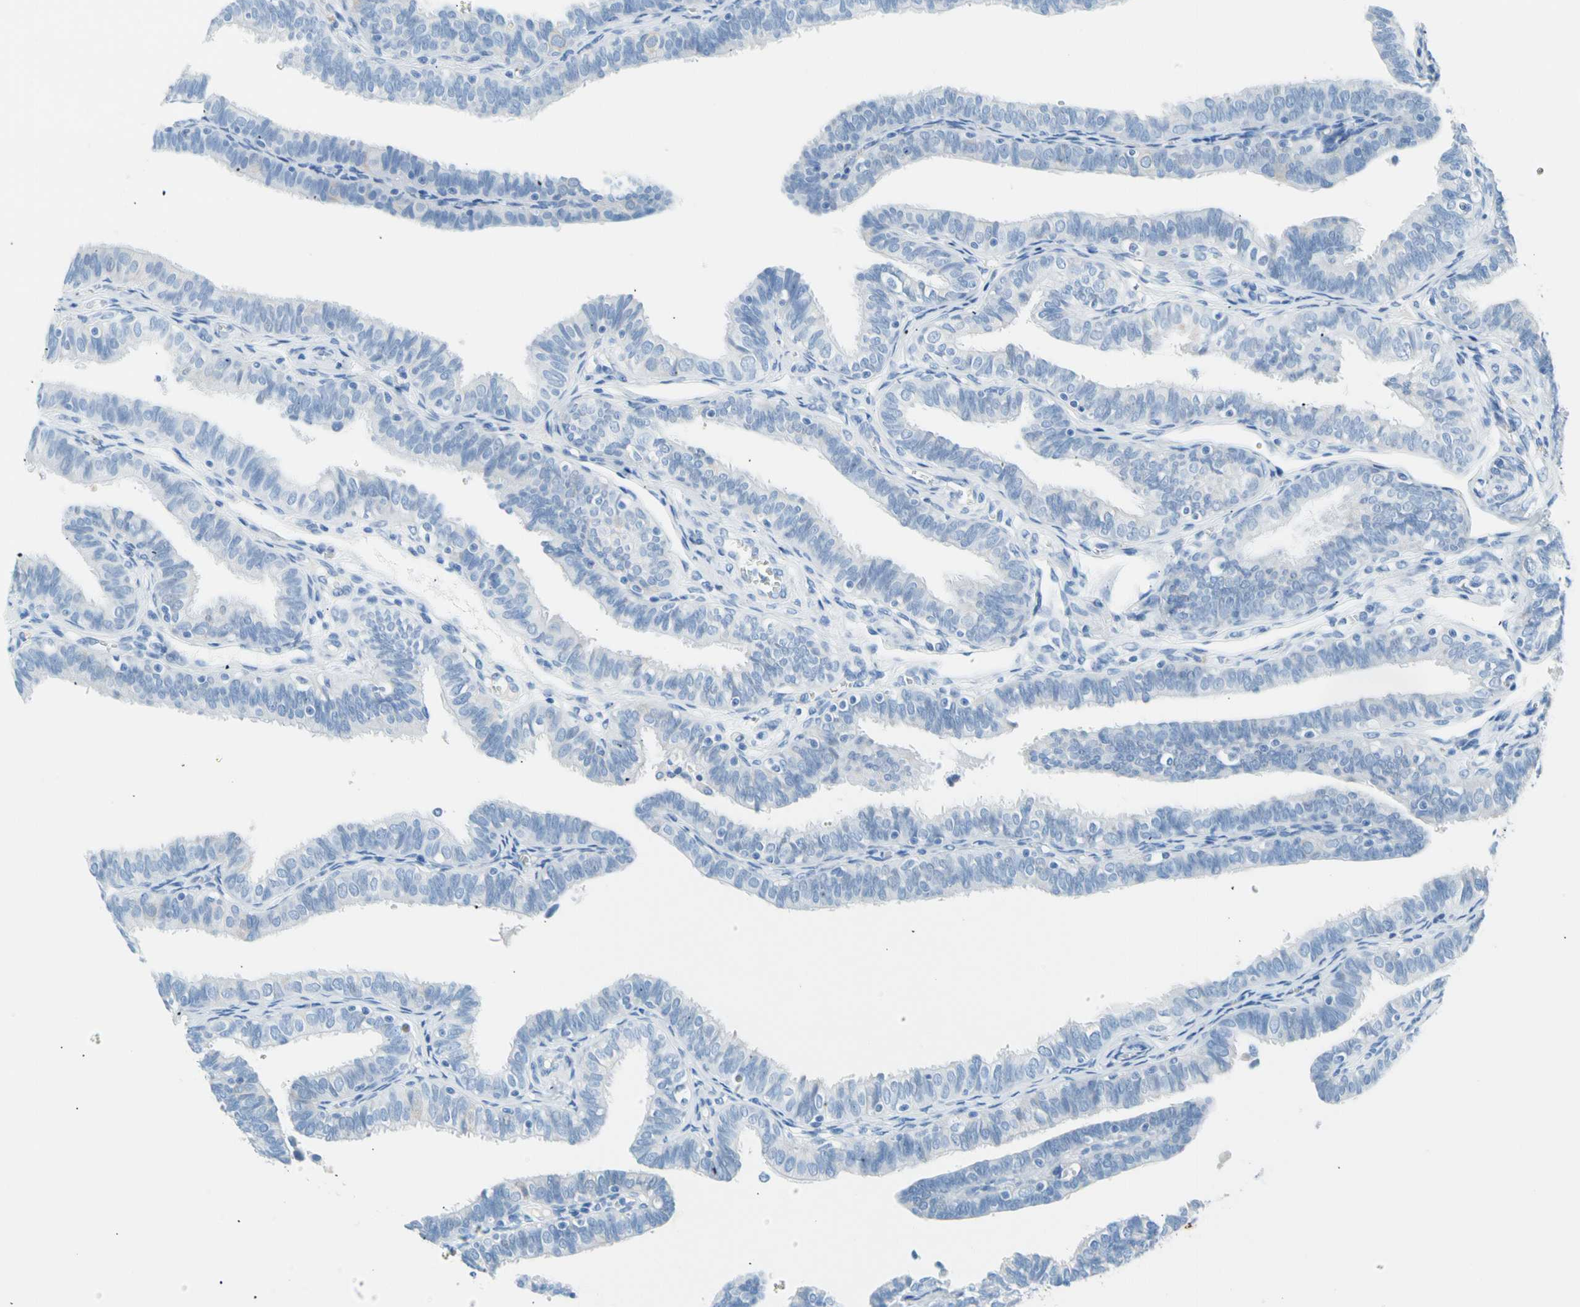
{"staining": {"intensity": "negative", "quantity": "none", "location": "none"}, "tissue": "fallopian tube", "cell_type": "Glandular cells", "image_type": "normal", "snomed": [{"axis": "morphology", "description": "Normal tissue, NOS"}, {"axis": "topography", "description": "Fallopian tube"}], "caption": "DAB (3,3'-diaminobenzidine) immunohistochemical staining of benign human fallopian tube displays no significant staining in glandular cells. (DAB immunohistochemistry, high magnification).", "gene": "CEL", "patient": {"sex": "female", "age": 46}}